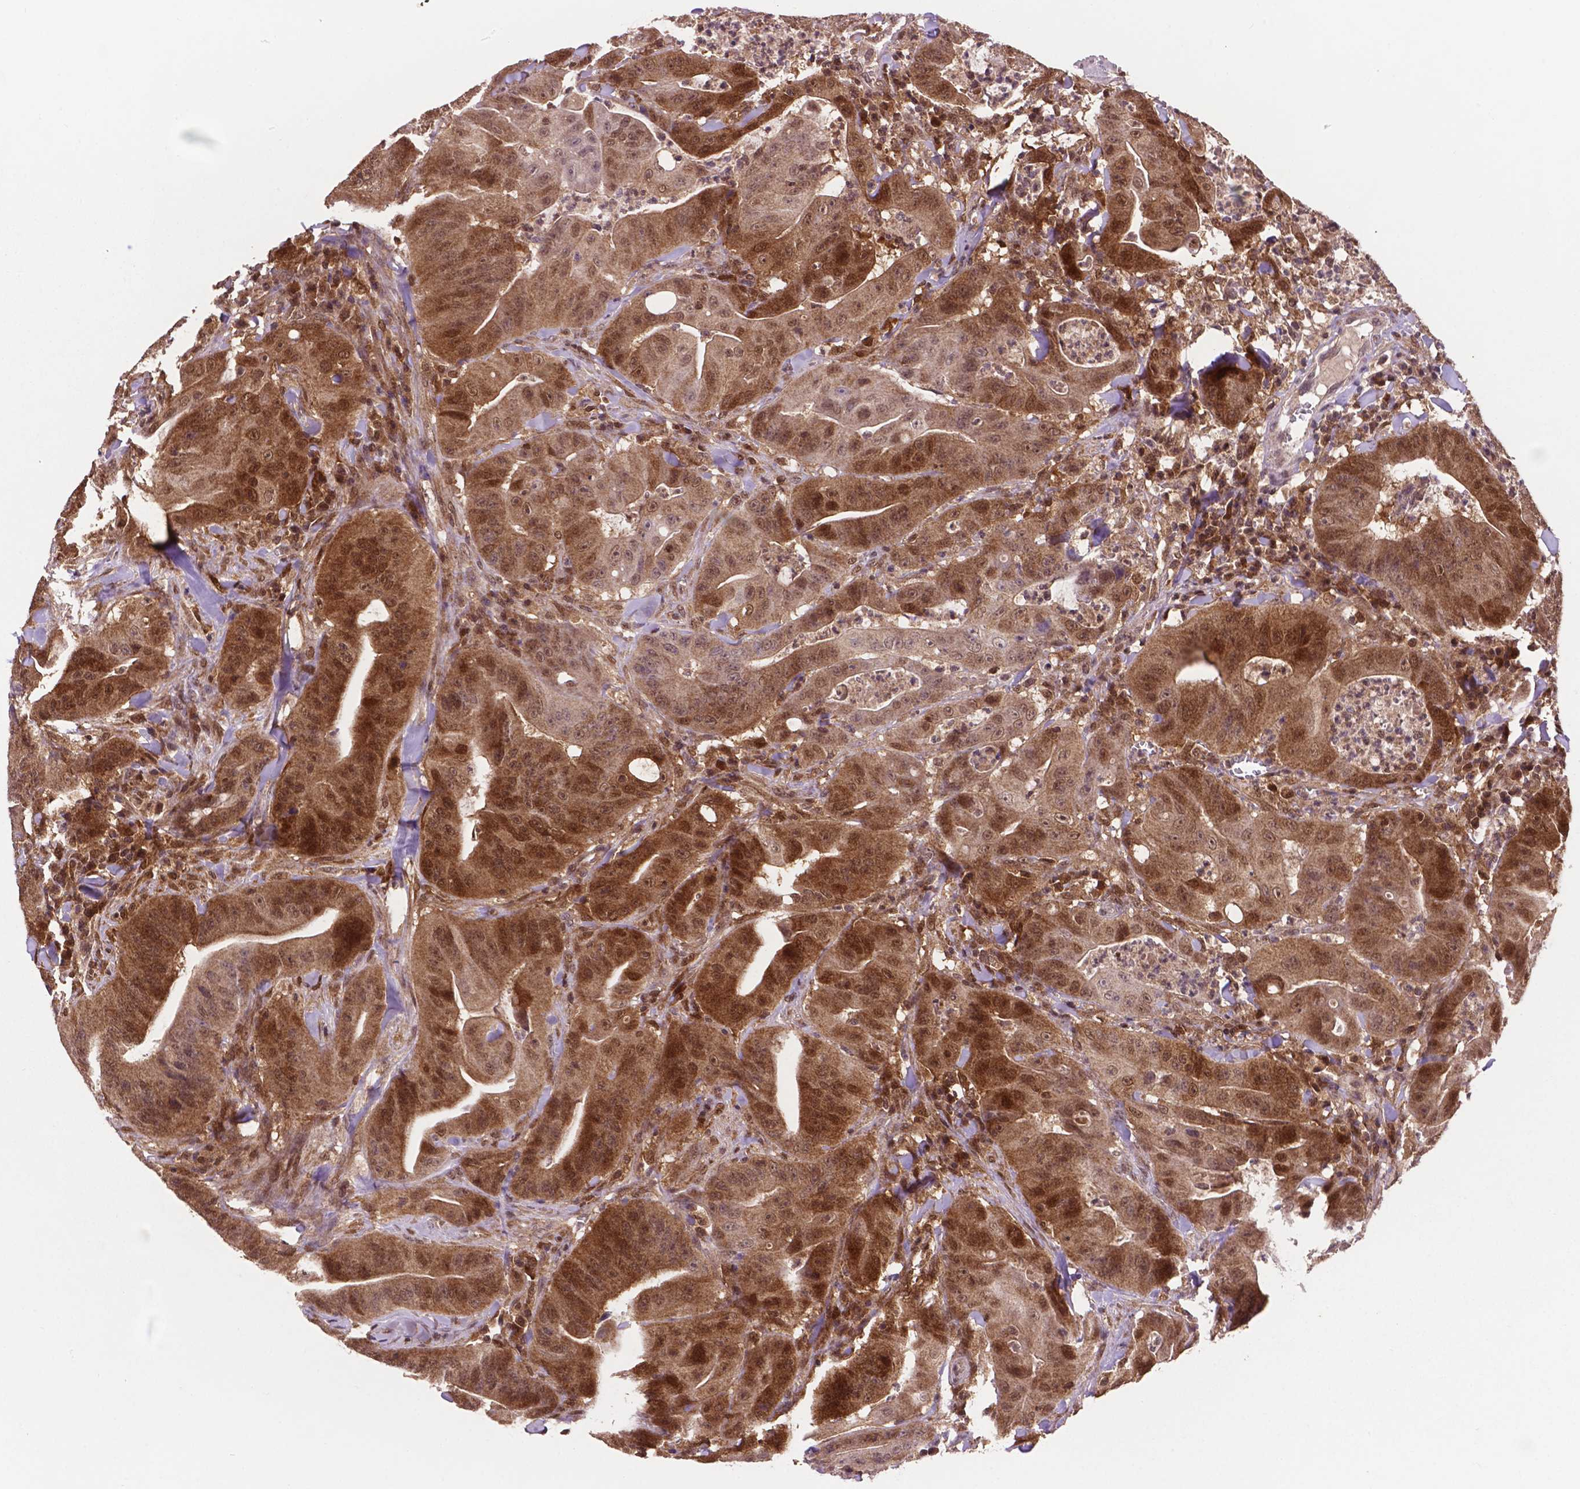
{"staining": {"intensity": "moderate", "quantity": ">75%", "location": "cytoplasmic/membranous,nuclear"}, "tissue": "colorectal cancer", "cell_type": "Tumor cells", "image_type": "cancer", "snomed": [{"axis": "morphology", "description": "Adenocarcinoma, NOS"}, {"axis": "topography", "description": "Colon"}], "caption": "A brown stain shows moderate cytoplasmic/membranous and nuclear expression of a protein in colorectal cancer (adenocarcinoma) tumor cells.", "gene": "UBE2L6", "patient": {"sex": "male", "age": 33}}